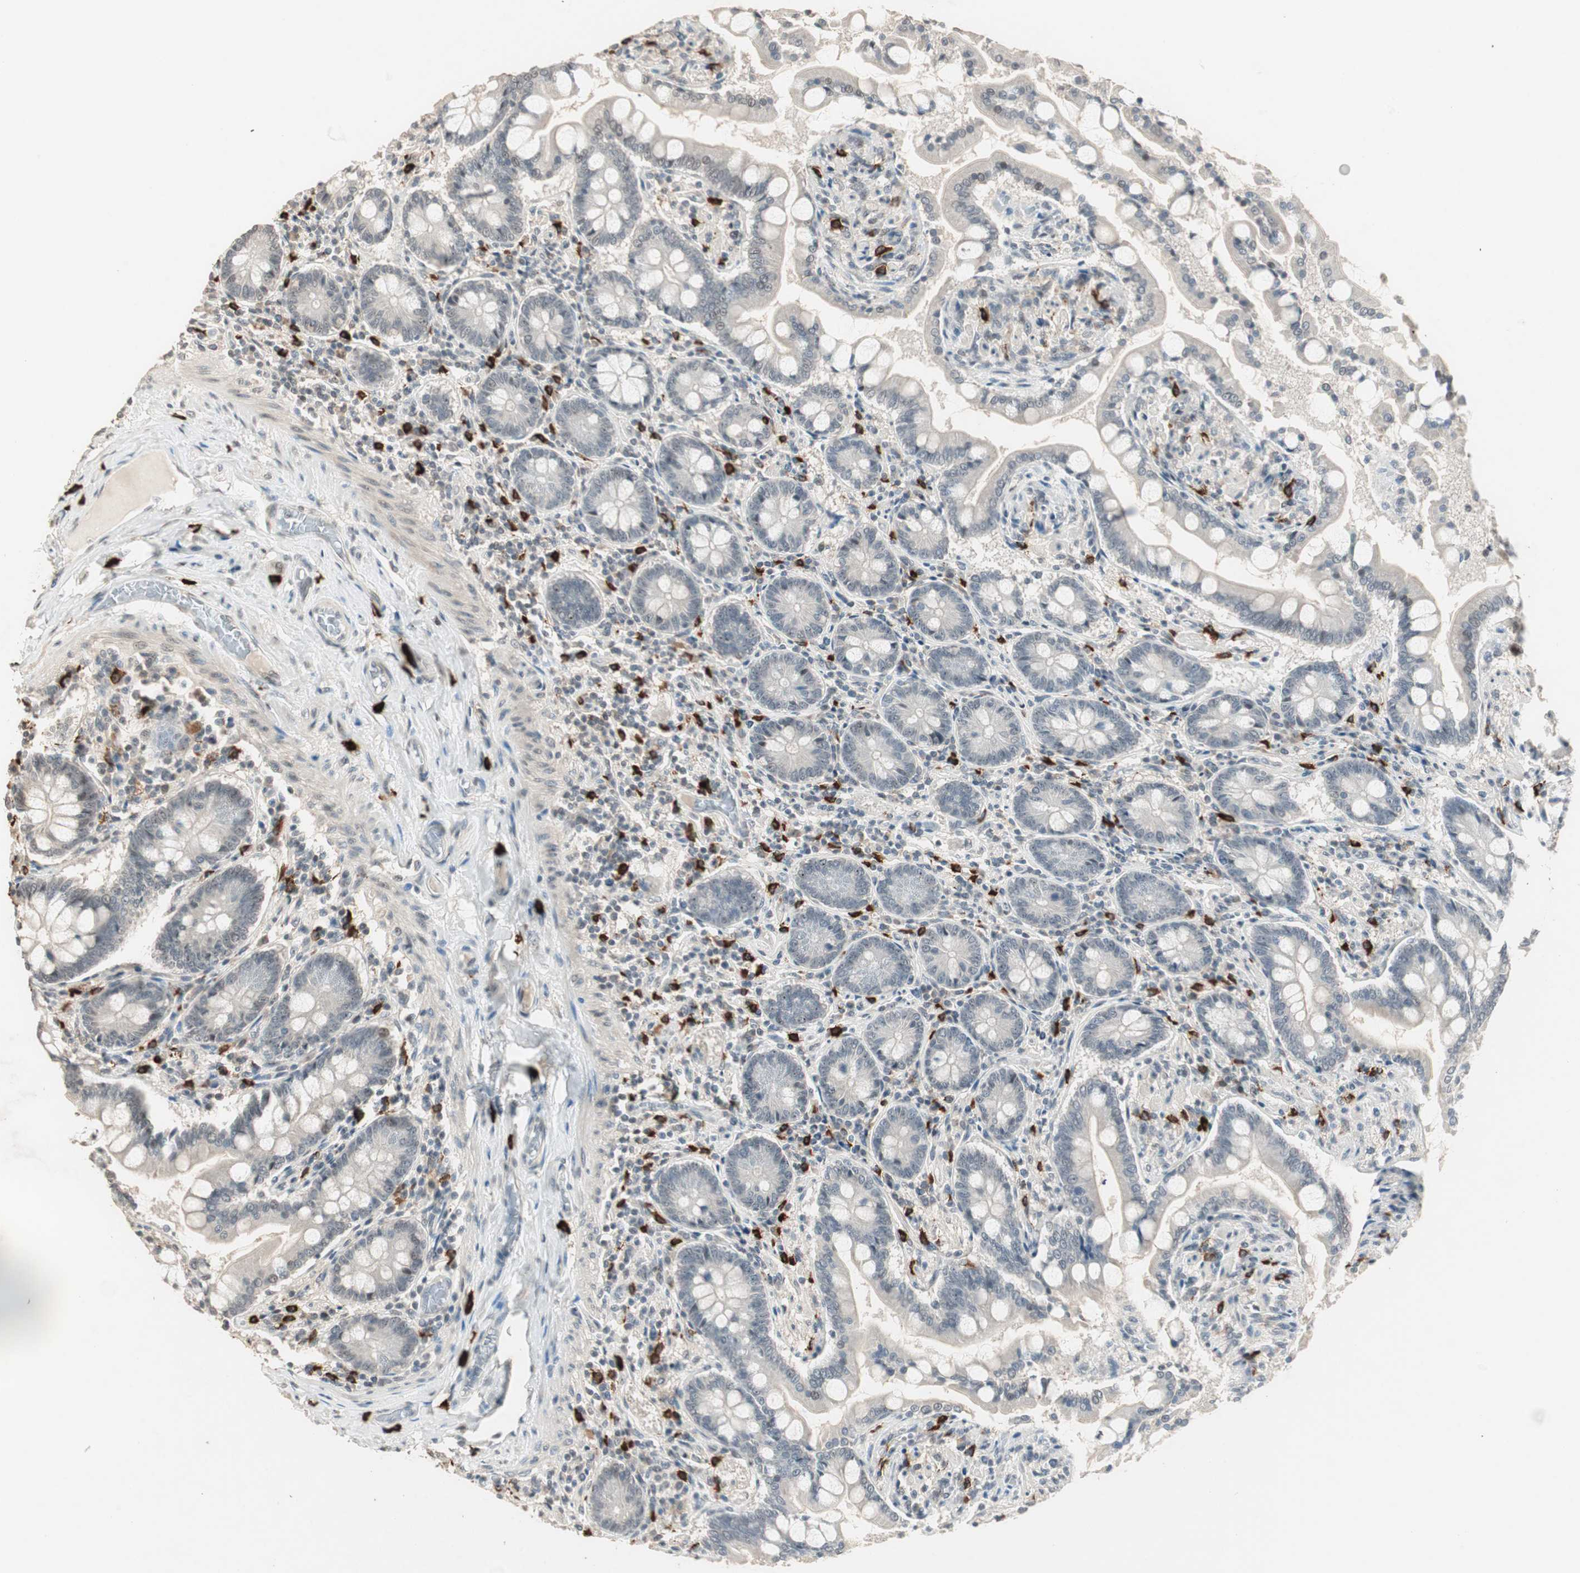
{"staining": {"intensity": "moderate", "quantity": "25%-75%", "location": "nuclear"}, "tissue": "small intestine", "cell_type": "Glandular cells", "image_type": "normal", "snomed": [{"axis": "morphology", "description": "Normal tissue, NOS"}, {"axis": "topography", "description": "Small intestine"}], "caption": "IHC staining of unremarkable small intestine, which exhibits medium levels of moderate nuclear staining in about 25%-75% of glandular cells indicating moderate nuclear protein positivity. The staining was performed using DAB (brown) for protein detection and nuclei were counterstained in hematoxylin (blue).", "gene": "ETV4", "patient": {"sex": "male", "age": 41}}